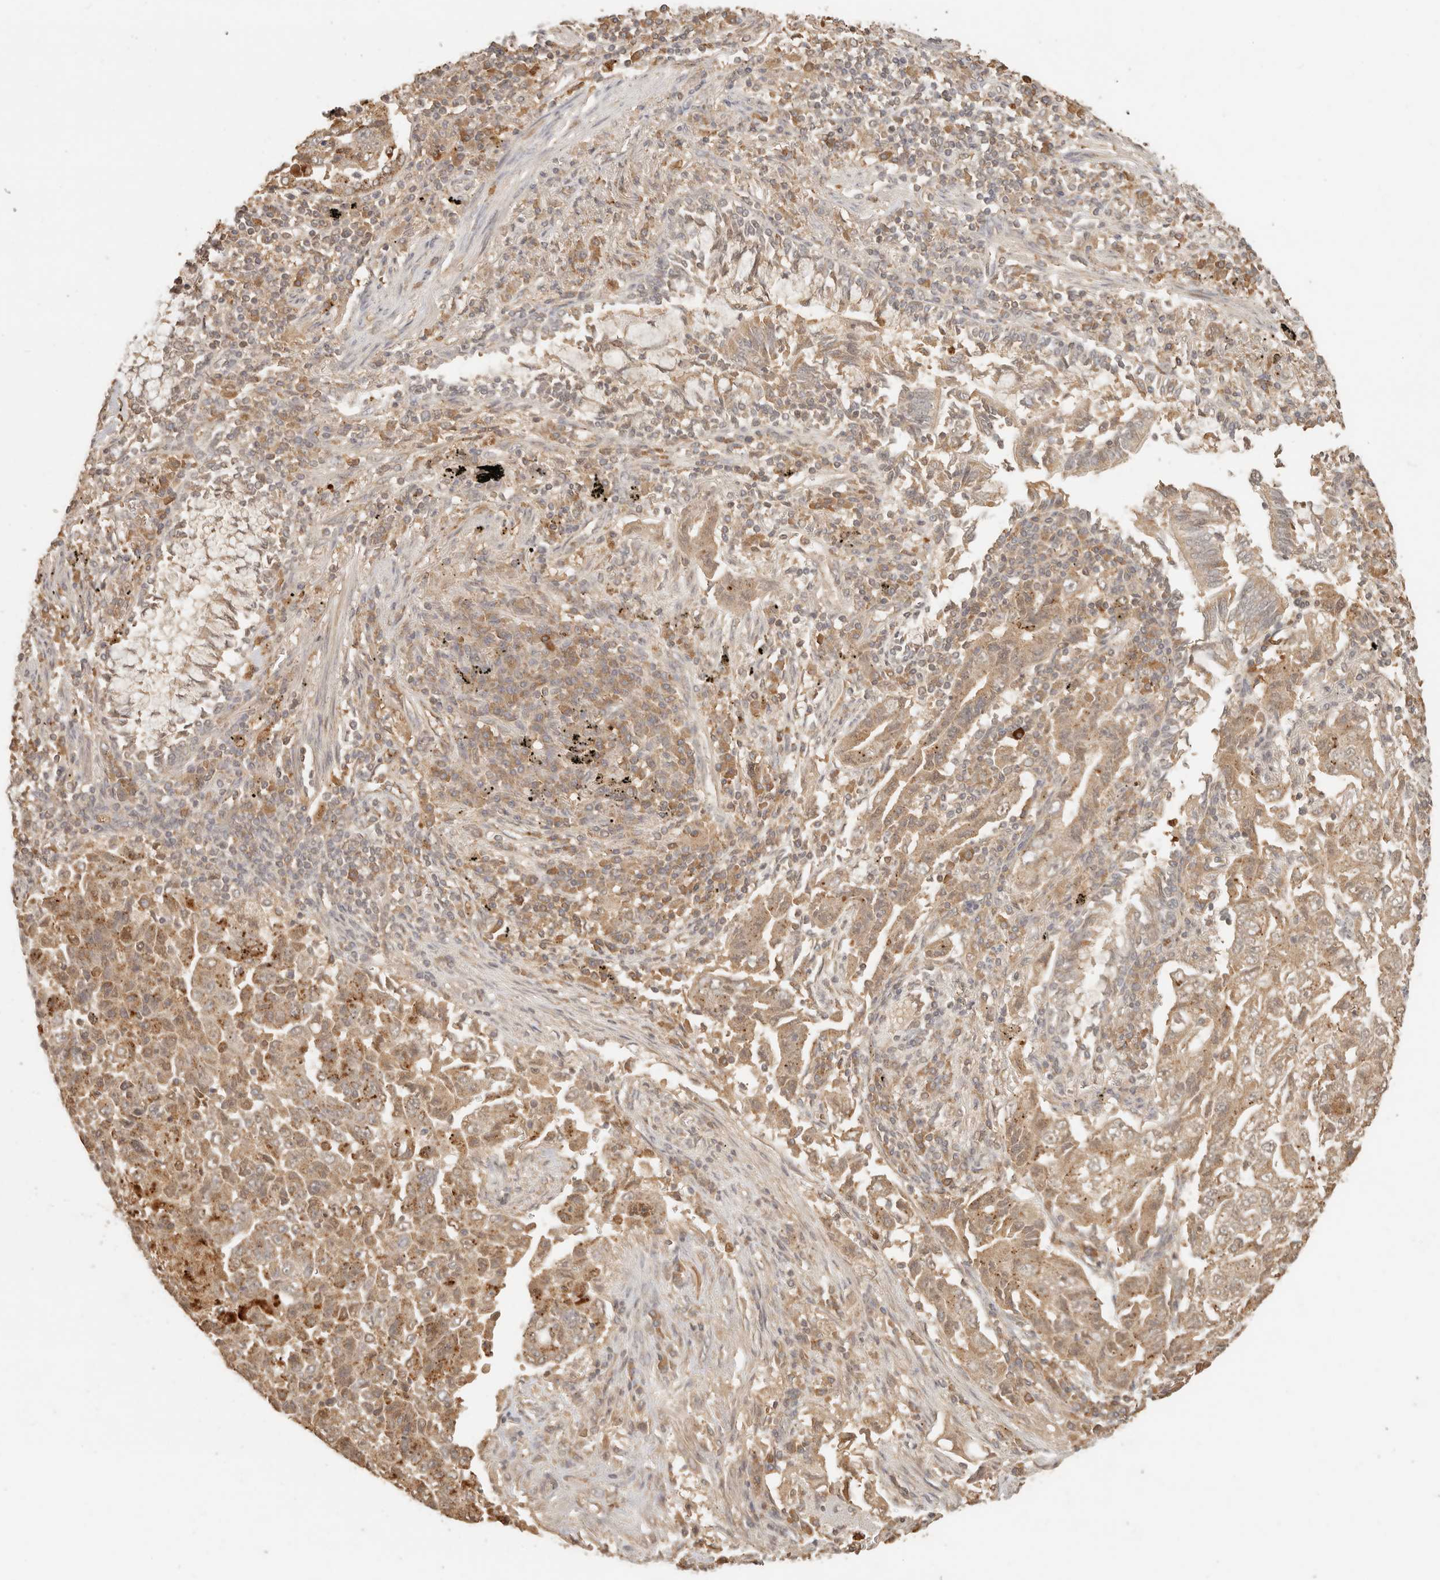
{"staining": {"intensity": "moderate", "quantity": ">75%", "location": "cytoplasmic/membranous"}, "tissue": "lung cancer", "cell_type": "Tumor cells", "image_type": "cancer", "snomed": [{"axis": "morphology", "description": "Adenocarcinoma, NOS"}, {"axis": "topography", "description": "Lung"}], "caption": "Tumor cells show medium levels of moderate cytoplasmic/membranous expression in approximately >75% of cells in adenocarcinoma (lung).", "gene": "INTS11", "patient": {"sex": "female", "age": 51}}